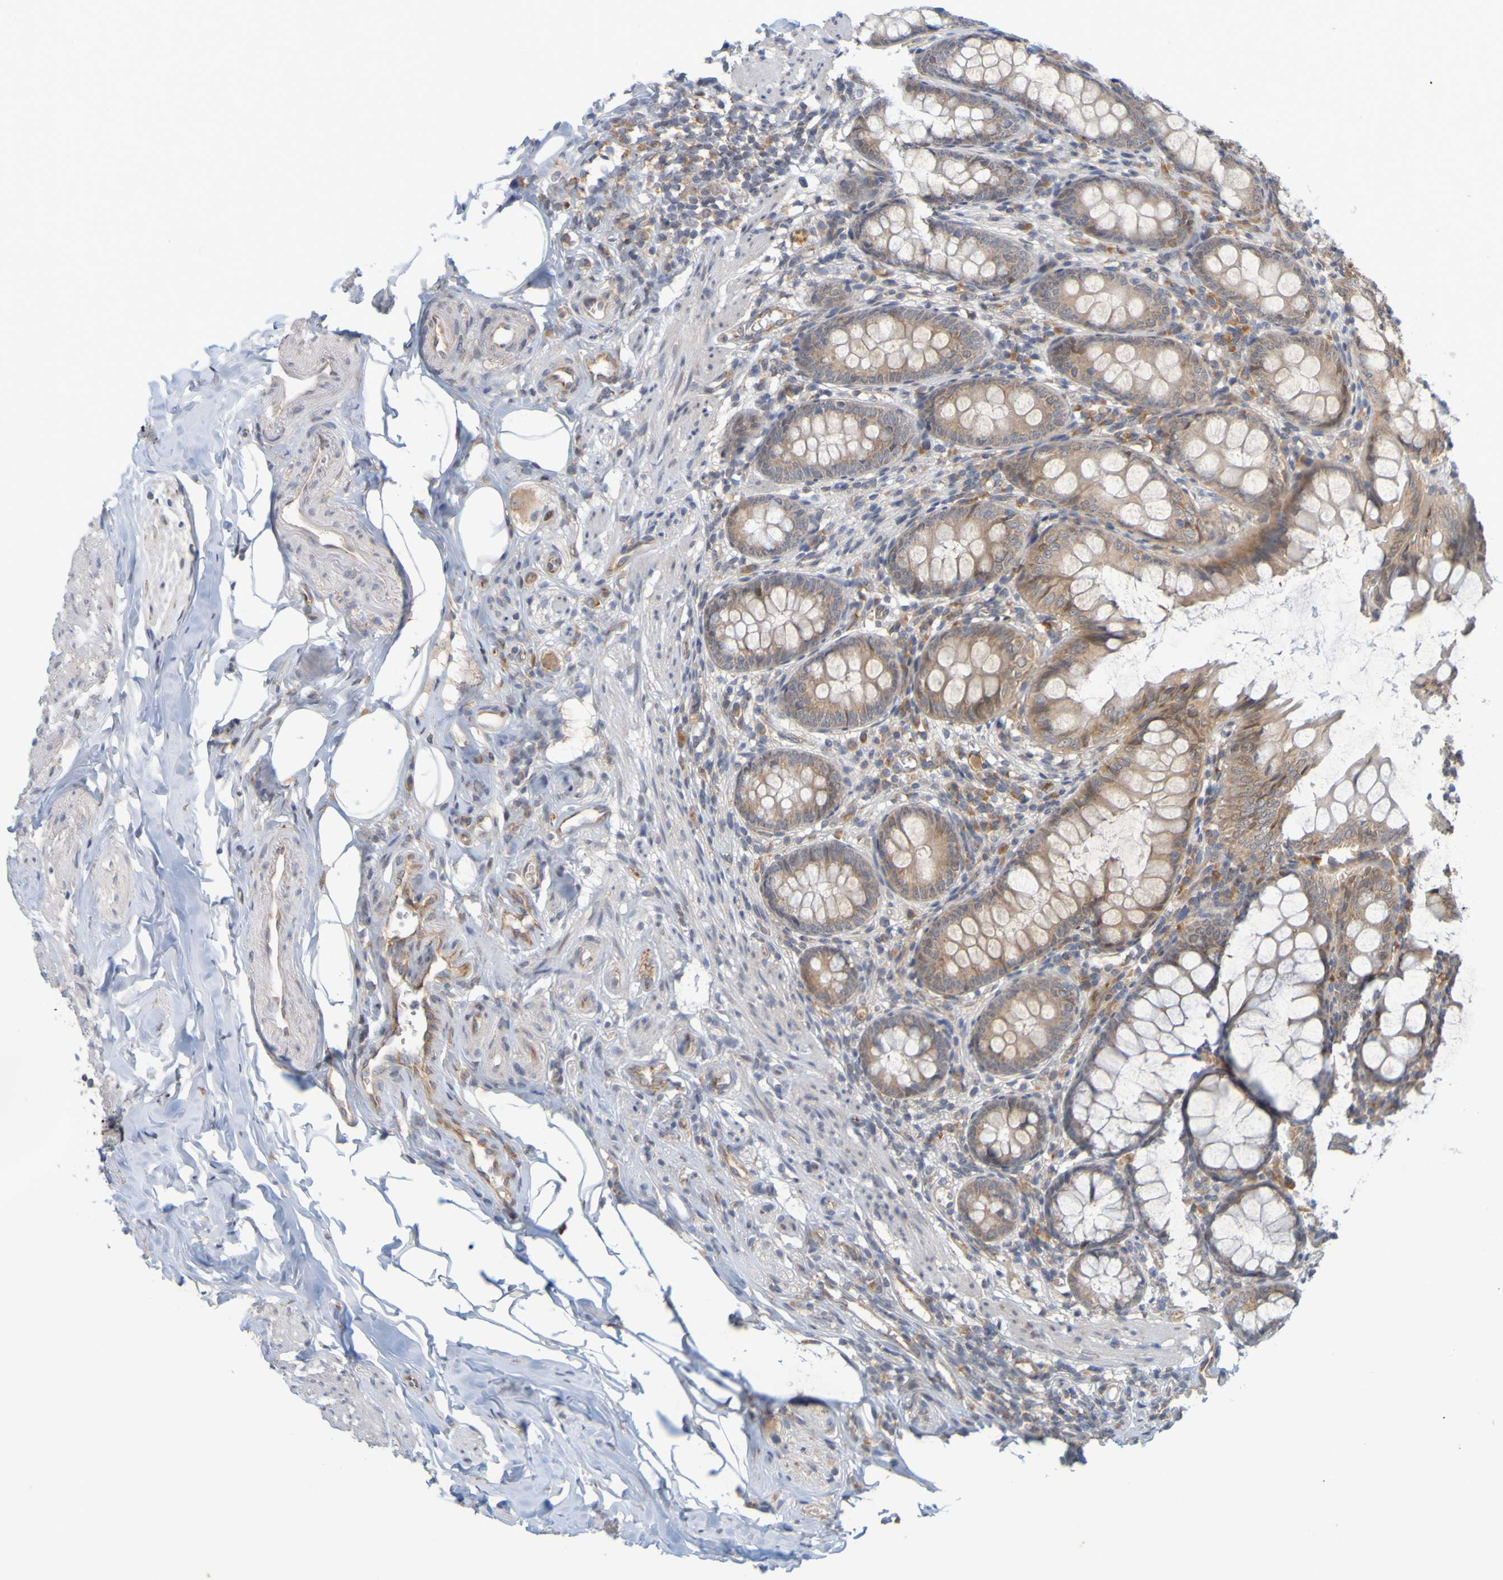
{"staining": {"intensity": "moderate", "quantity": ">75%", "location": "cytoplasmic/membranous"}, "tissue": "appendix", "cell_type": "Glandular cells", "image_type": "normal", "snomed": [{"axis": "morphology", "description": "Normal tissue, NOS"}, {"axis": "topography", "description": "Appendix"}], "caption": "Appendix stained for a protein shows moderate cytoplasmic/membranous positivity in glandular cells. (Stains: DAB (3,3'-diaminobenzidine) in brown, nuclei in blue, Microscopy: brightfield microscopy at high magnification).", "gene": "MOGS", "patient": {"sex": "female", "age": 77}}